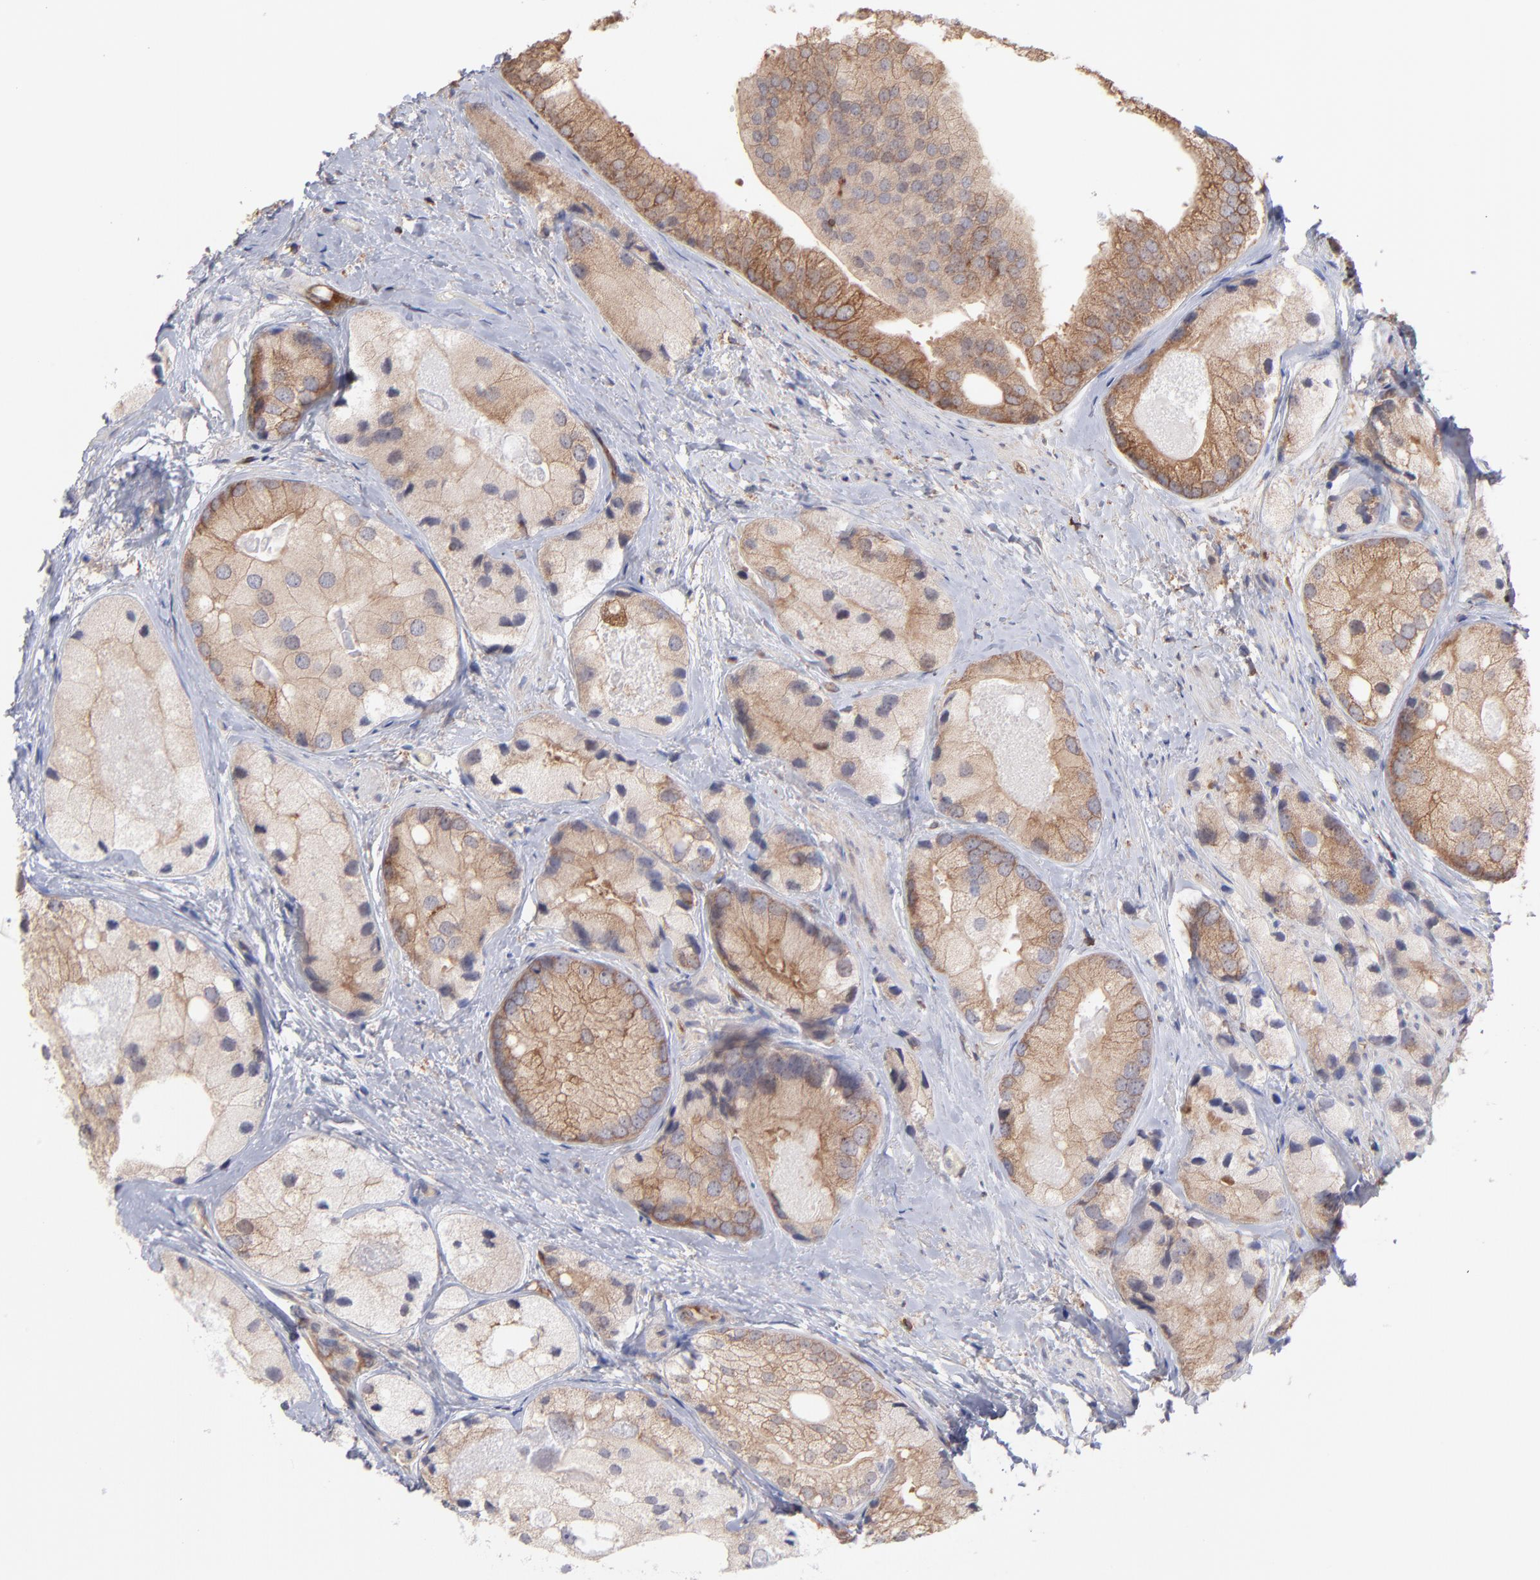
{"staining": {"intensity": "weak", "quantity": ">75%", "location": "cytoplasmic/membranous"}, "tissue": "prostate cancer", "cell_type": "Tumor cells", "image_type": "cancer", "snomed": [{"axis": "morphology", "description": "Adenocarcinoma, Low grade"}, {"axis": "topography", "description": "Prostate"}], "caption": "A brown stain highlights weak cytoplasmic/membranous expression of a protein in human prostate cancer (adenocarcinoma (low-grade)) tumor cells. The staining was performed using DAB (3,3'-diaminobenzidine) to visualize the protein expression in brown, while the nuclei were stained in blue with hematoxylin (Magnification: 20x).", "gene": "MAPRE1", "patient": {"sex": "male", "age": 69}}